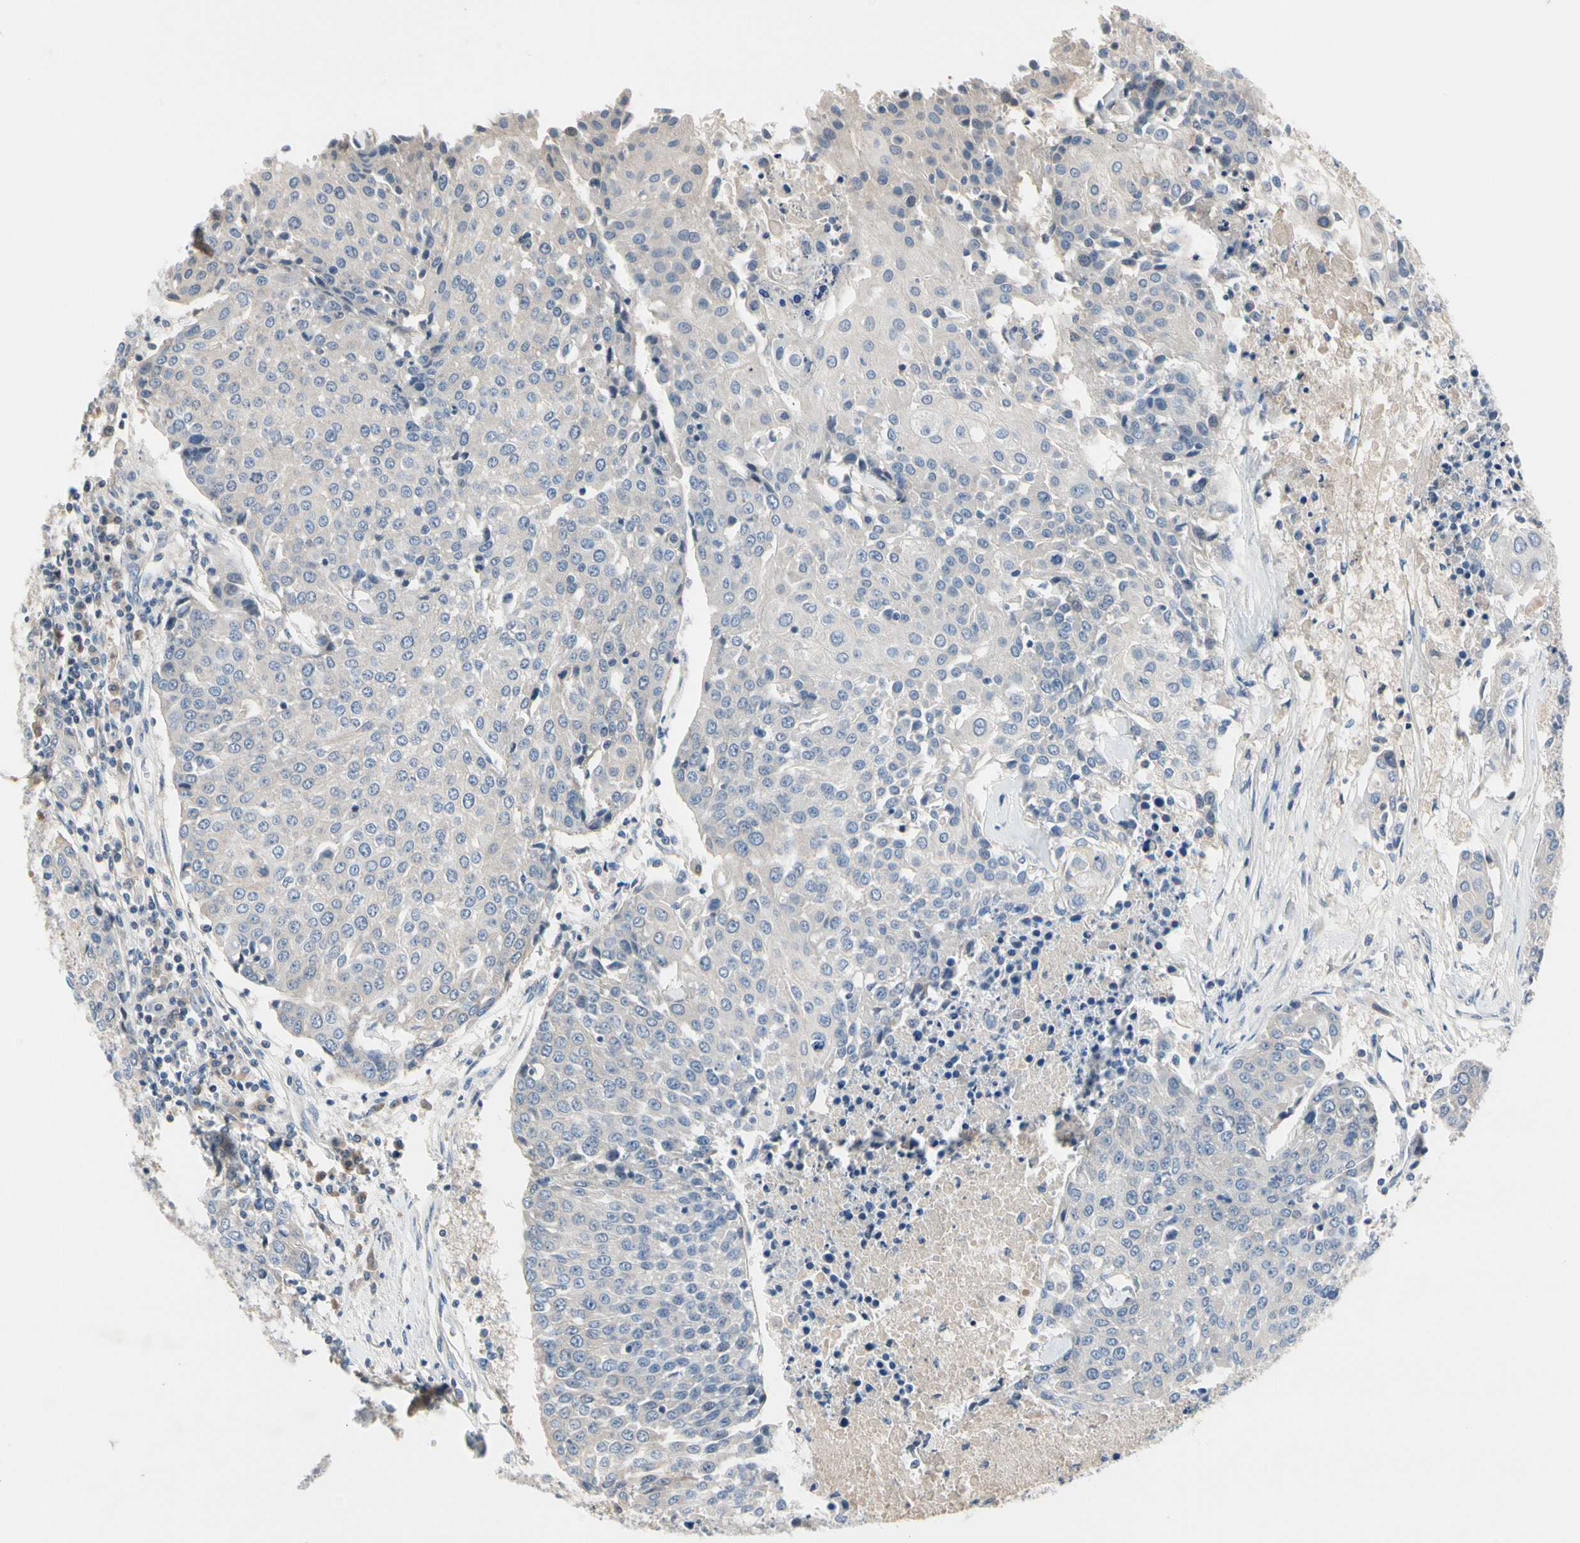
{"staining": {"intensity": "negative", "quantity": "none", "location": "none"}, "tissue": "urothelial cancer", "cell_type": "Tumor cells", "image_type": "cancer", "snomed": [{"axis": "morphology", "description": "Urothelial carcinoma, High grade"}, {"axis": "topography", "description": "Urinary bladder"}], "caption": "Immunohistochemical staining of urothelial carcinoma (high-grade) shows no significant positivity in tumor cells. (Stains: DAB (3,3'-diaminobenzidine) IHC with hematoxylin counter stain, Microscopy: brightfield microscopy at high magnification).", "gene": "ECRG4", "patient": {"sex": "female", "age": 85}}